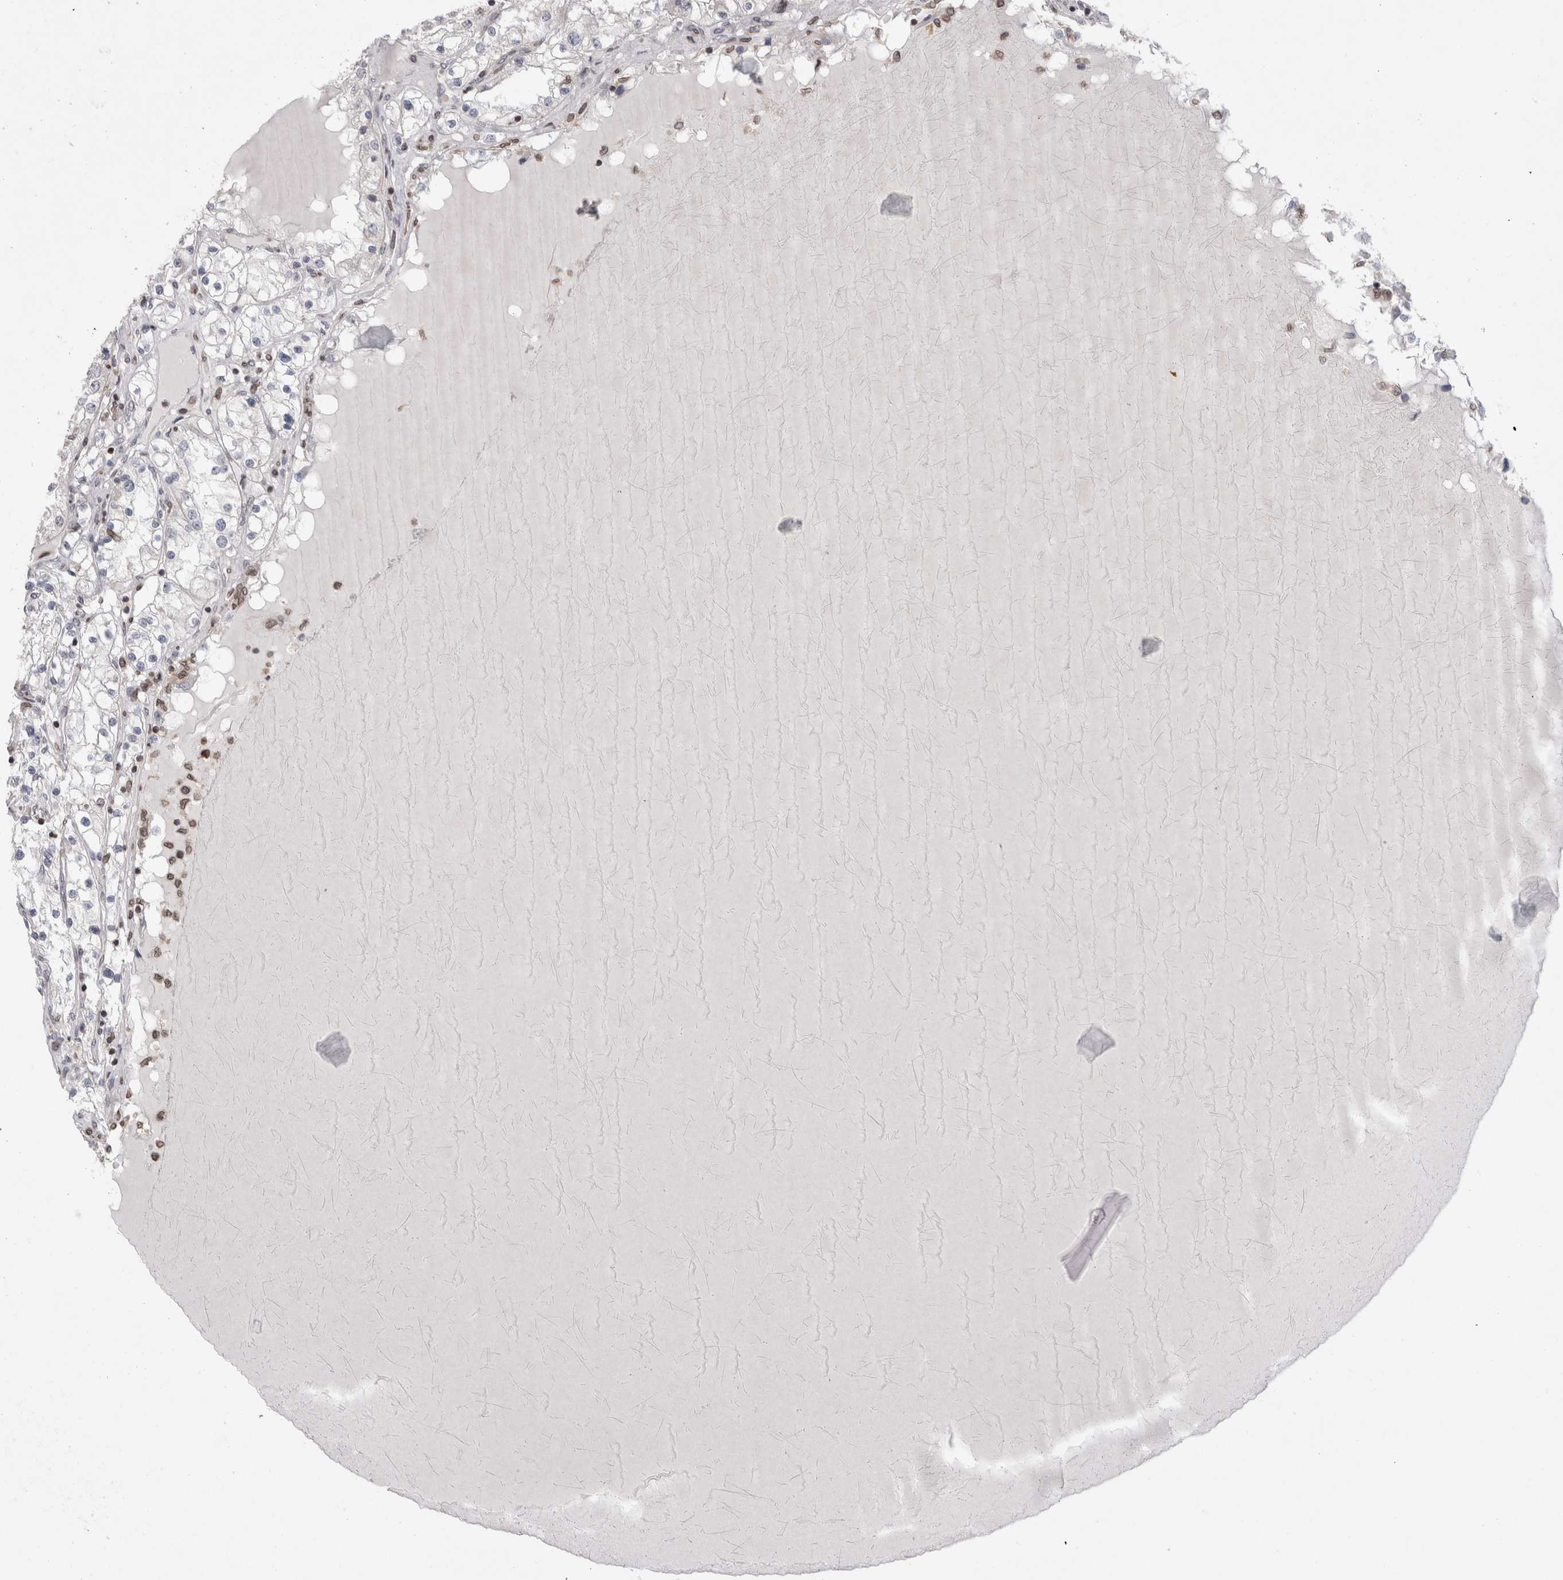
{"staining": {"intensity": "negative", "quantity": "none", "location": "none"}, "tissue": "renal cancer", "cell_type": "Tumor cells", "image_type": "cancer", "snomed": [{"axis": "morphology", "description": "Adenocarcinoma, NOS"}, {"axis": "topography", "description": "Kidney"}], "caption": "This is a image of immunohistochemistry (IHC) staining of renal adenocarcinoma, which shows no staining in tumor cells.", "gene": "DARS2", "patient": {"sex": "male", "age": 68}}